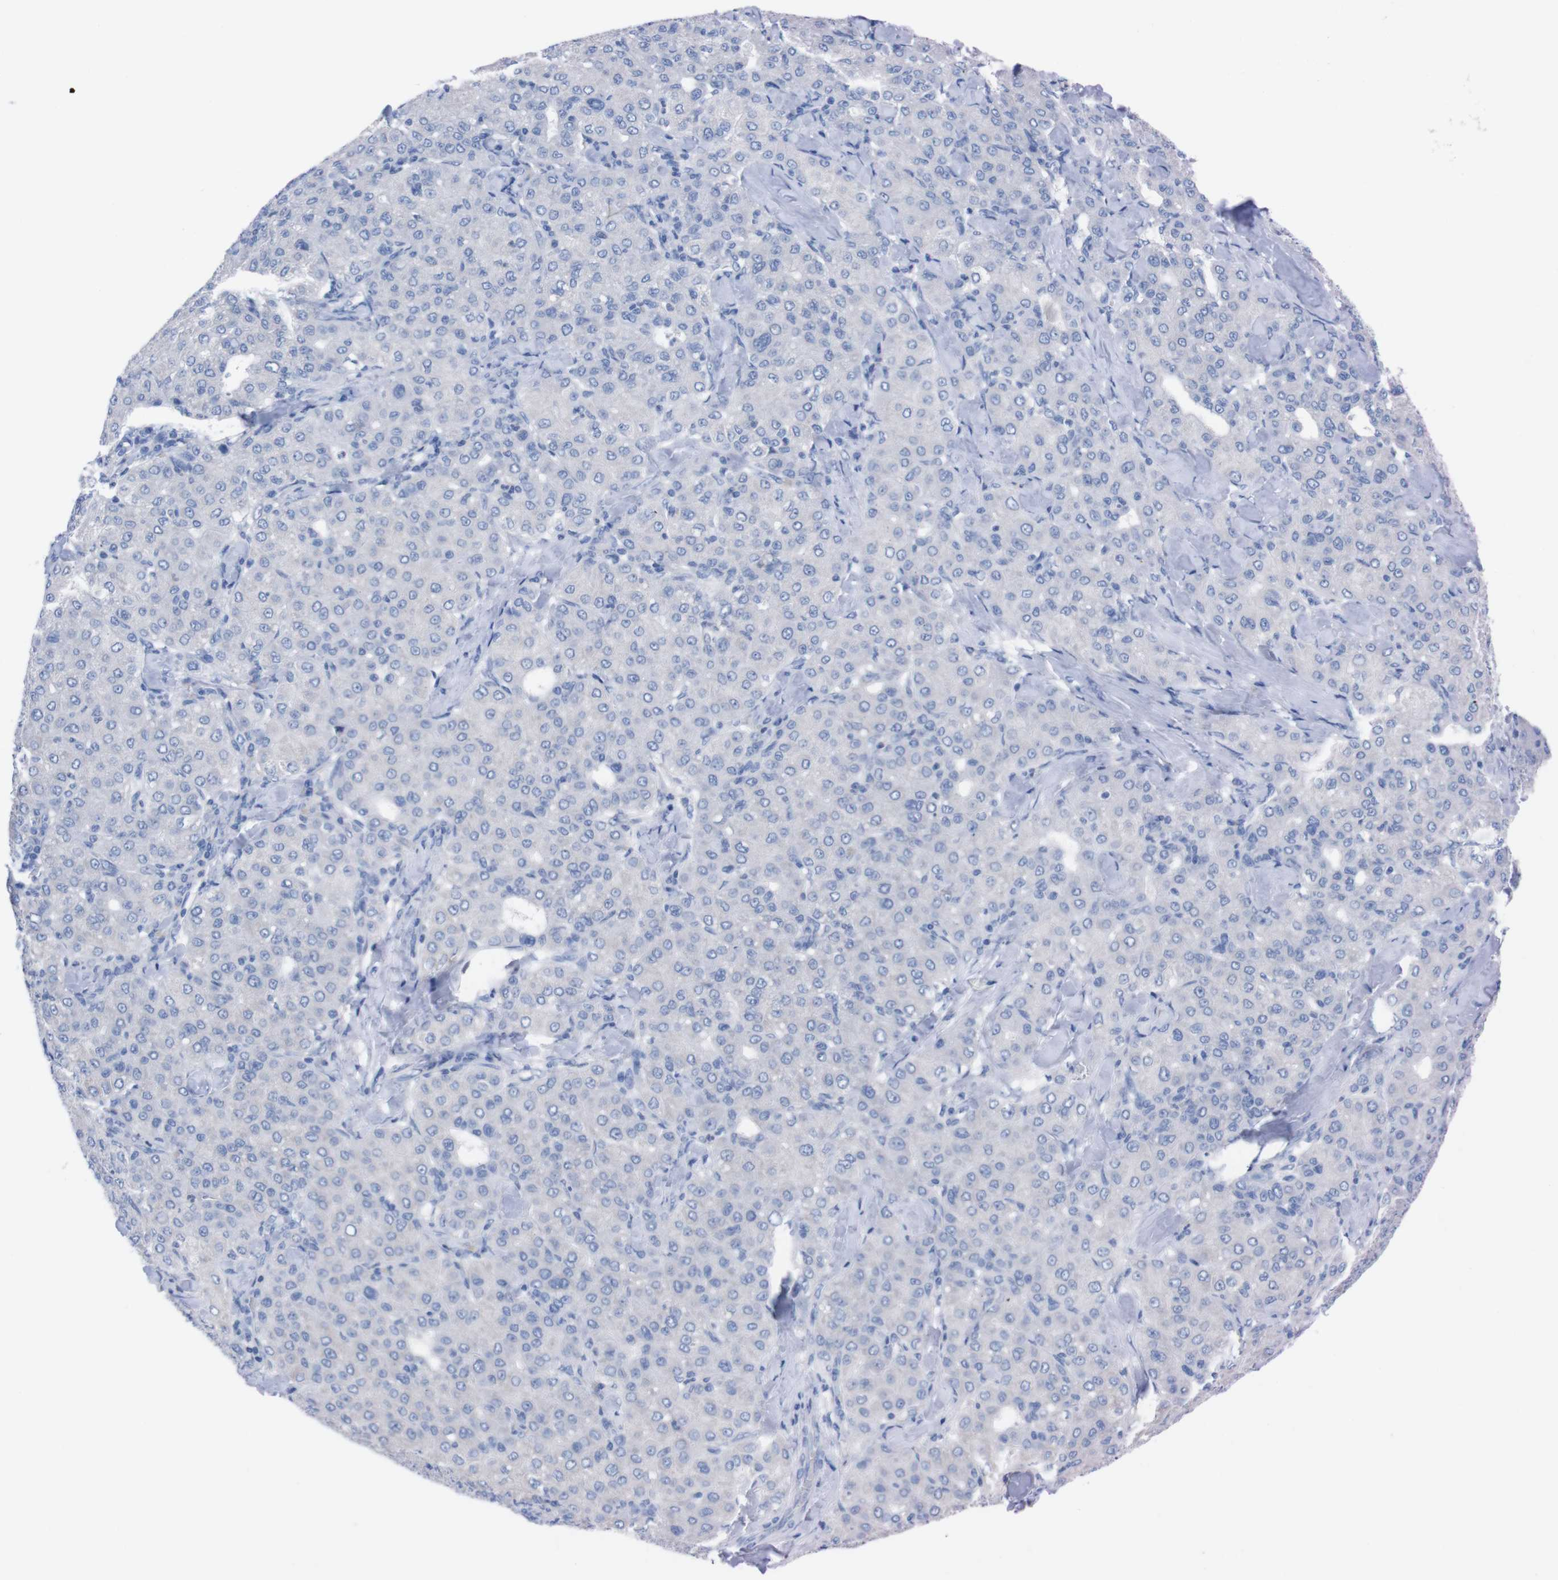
{"staining": {"intensity": "negative", "quantity": "none", "location": "none"}, "tissue": "liver cancer", "cell_type": "Tumor cells", "image_type": "cancer", "snomed": [{"axis": "morphology", "description": "Carcinoma, Hepatocellular, NOS"}, {"axis": "topography", "description": "Liver"}], "caption": "Liver cancer (hepatocellular carcinoma) stained for a protein using IHC displays no expression tumor cells.", "gene": "TMEM243", "patient": {"sex": "male", "age": 65}}